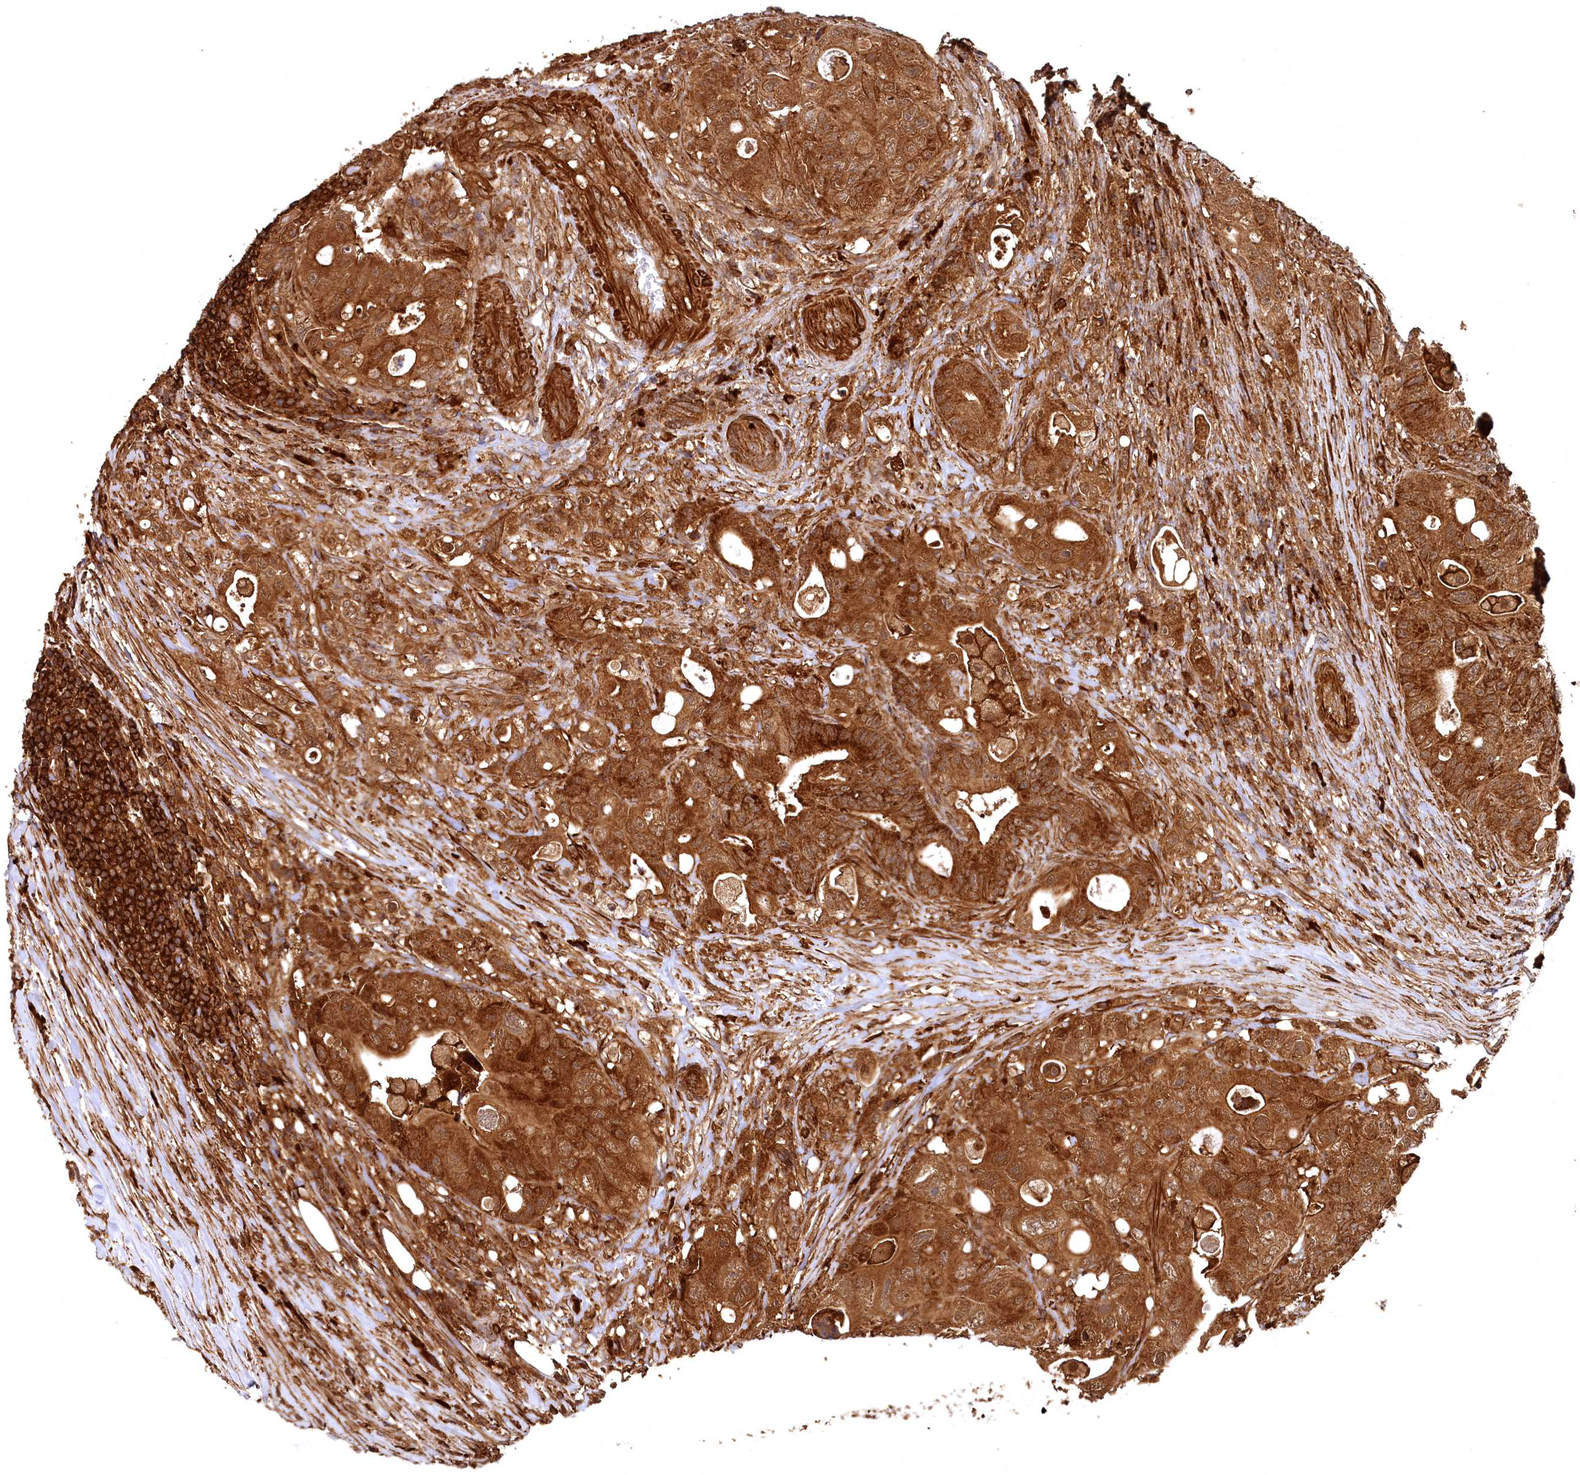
{"staining": {"intensity": "strong", "quantity": ">75%", "location": "cytoplasmic/membranous"}, "tissue": "colorectal cancer", "cell_type": "Tumor cells", "image_type": "cancer", "snomed": [{"axis": "morphology", "description": "Adenocarcinoma, NOS"}, {"axis": "topography", "description": "Colon"}], "caption": "Colorectal cancer (adenocarcinoma) stained for a protein (brown) demonstrates strong cytoplasmic/membranous positive positivity in about >75% of tumor cells.", "gene": "STUB1", "patient": {"sex": "female", "age": 46}}